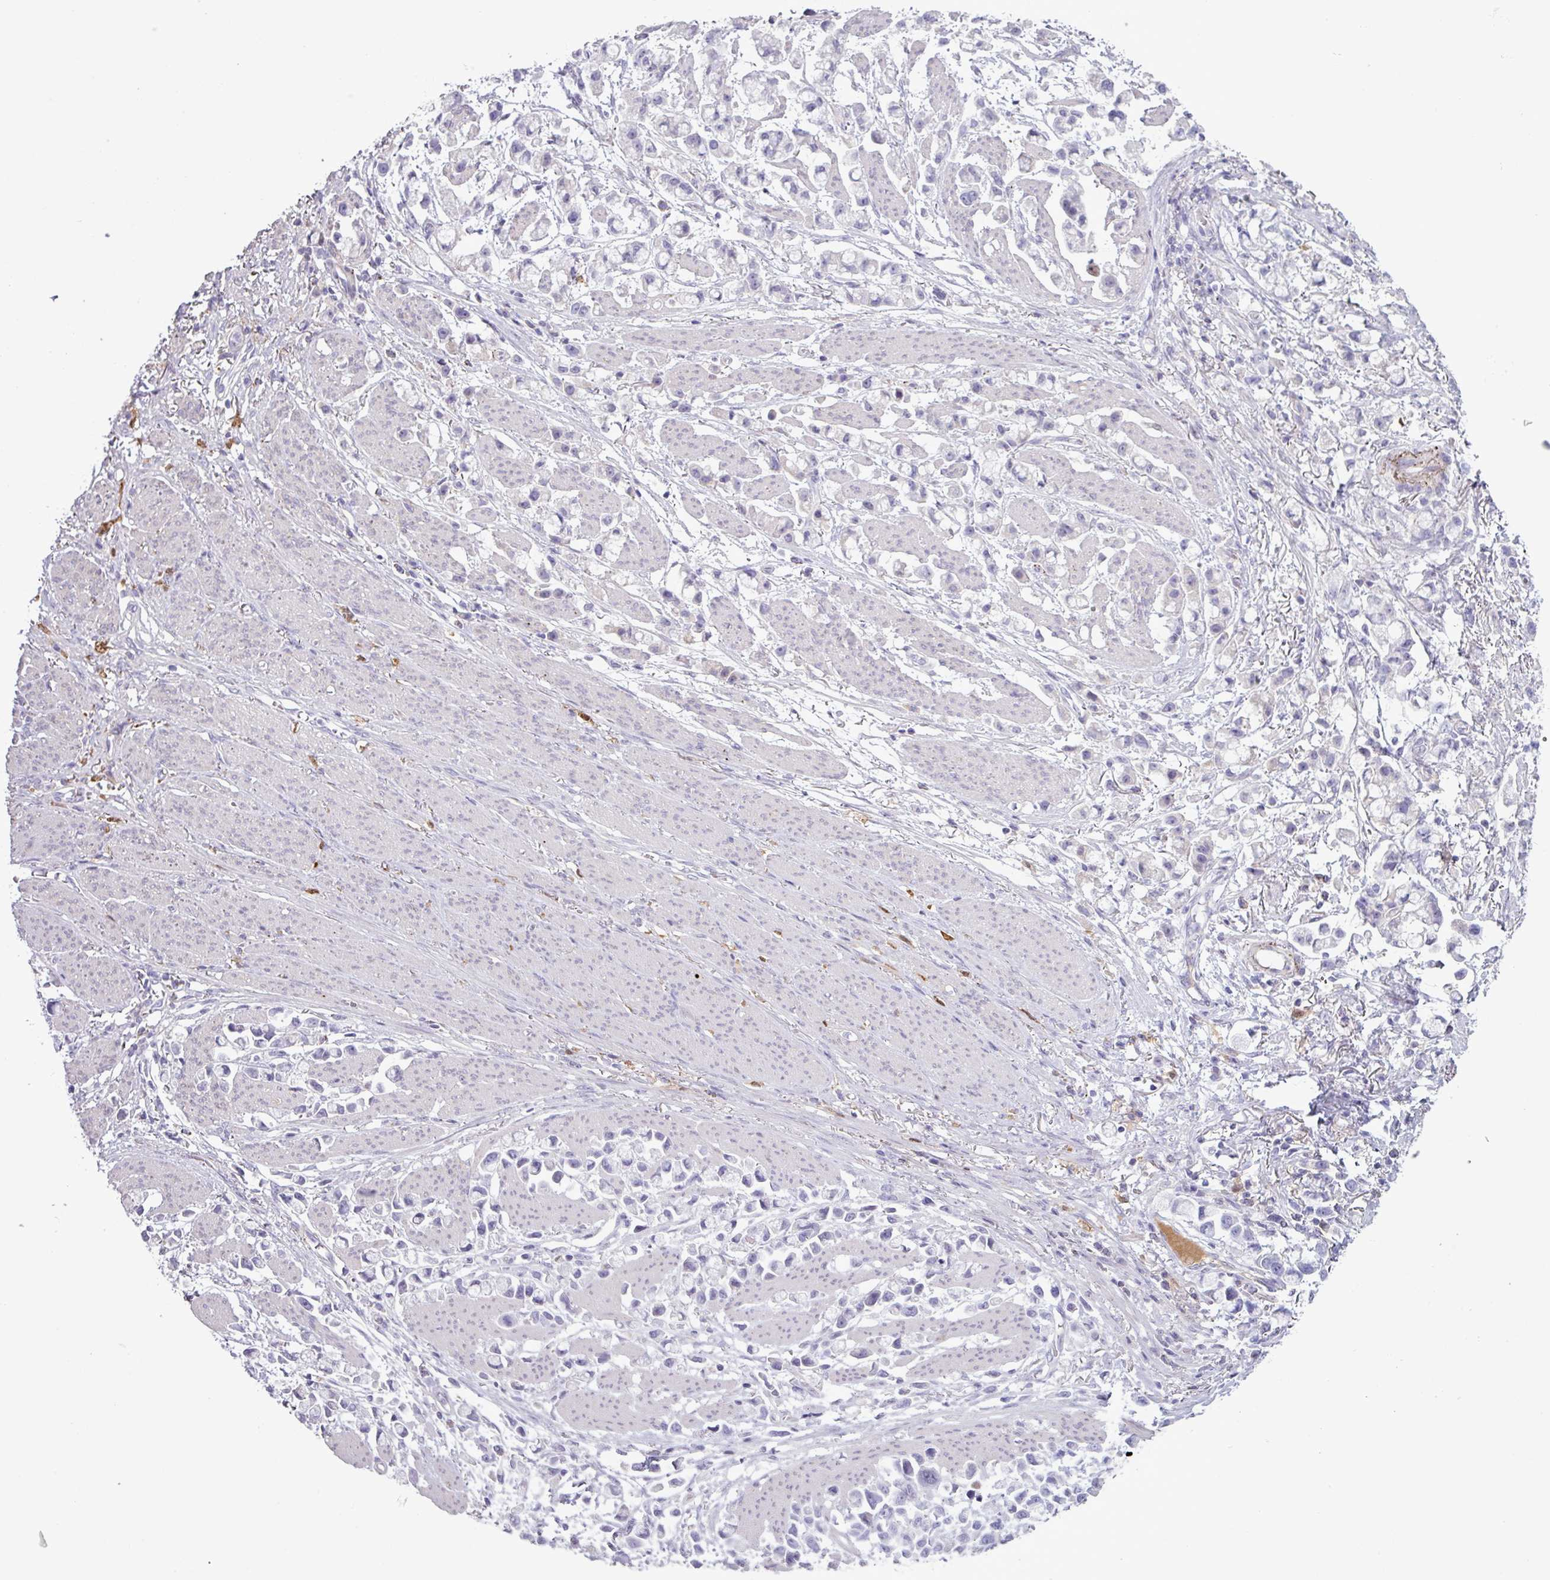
{"staining": {"intensity": "negative", "quantity": "none", "location": "none"}, "tissue": "stomach cancer", "cell_type": "Tumor cells", "image_type": "cancer", "snomed": [{"axis": "morphology", "description": "Adenocarcinoma, NOS"}, {"axis": "topography", "description": "Stomach"}], "caption": "The histopathology image reveals no significant positivity in tumor cells of stomach adenocarcinoma. Brightfield microscopy of immunohistochemistry stained with DAB (3,3'-diaminobenzidine) (brown) and hematoxylin (blue), captured at high magnification.", "gene": "C4B", "patient": {"sex": "female", "age": 81}}